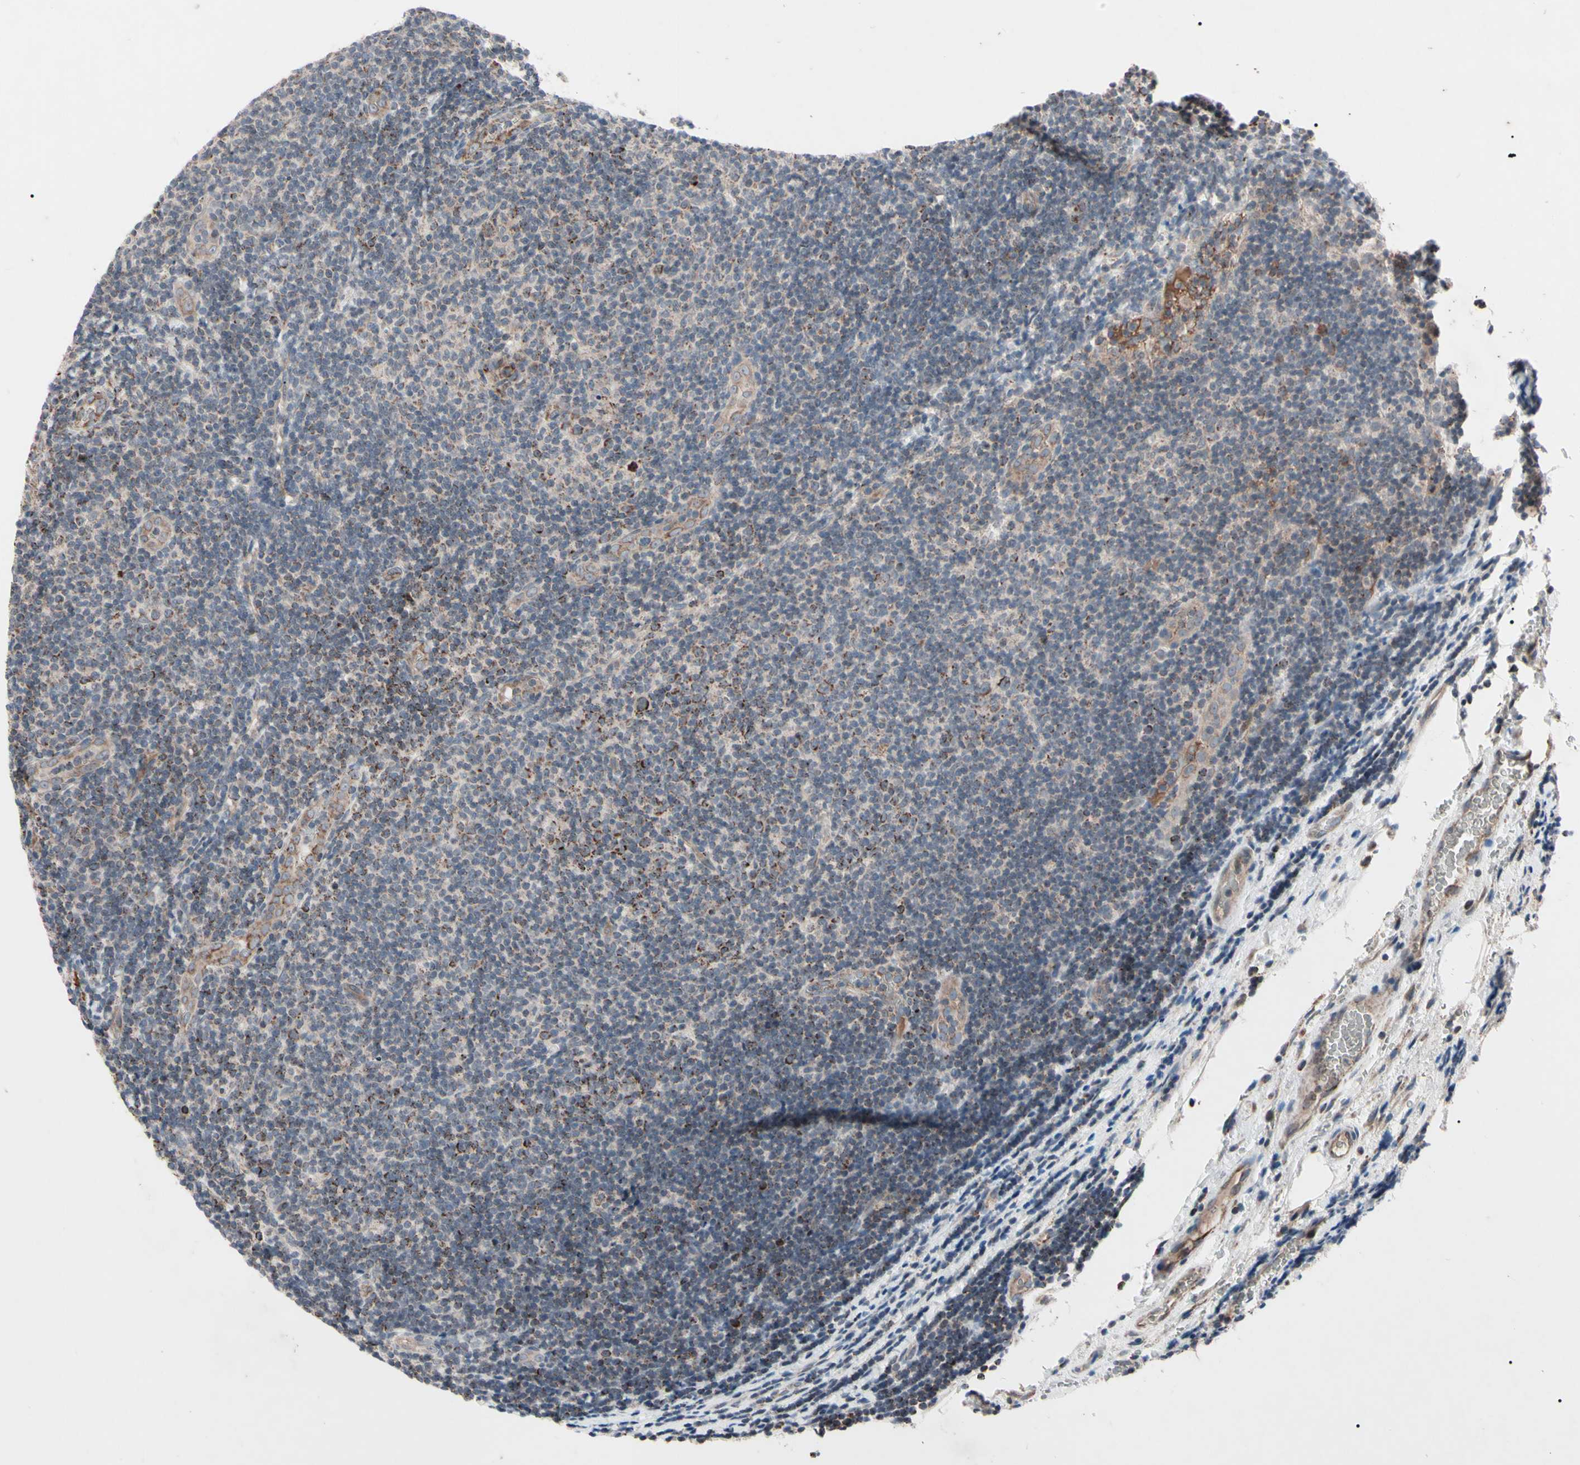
{"staining": {"intensity": "weak", "quantity": "<25%", "location": "cytoplasmic/membranous"}, "tissue": "lymphoma", "cell_type": "Tumor cells", "image_type": "cancer", "snomed": [{"axis": "morphology", "description": "Malignant lymphoma, non-Hodgkin's type, Low grade"}, {"axis": "topography", "description": "Lymph node"}], "caption": "Low-grade malignant lymphoma, non-Hodgkin's type was stained to show a protein in brown. There is no significant positivity in tumor cells.", "gene": "TNFRSF1A", "patient": {"sex": "male", "age": 83}}